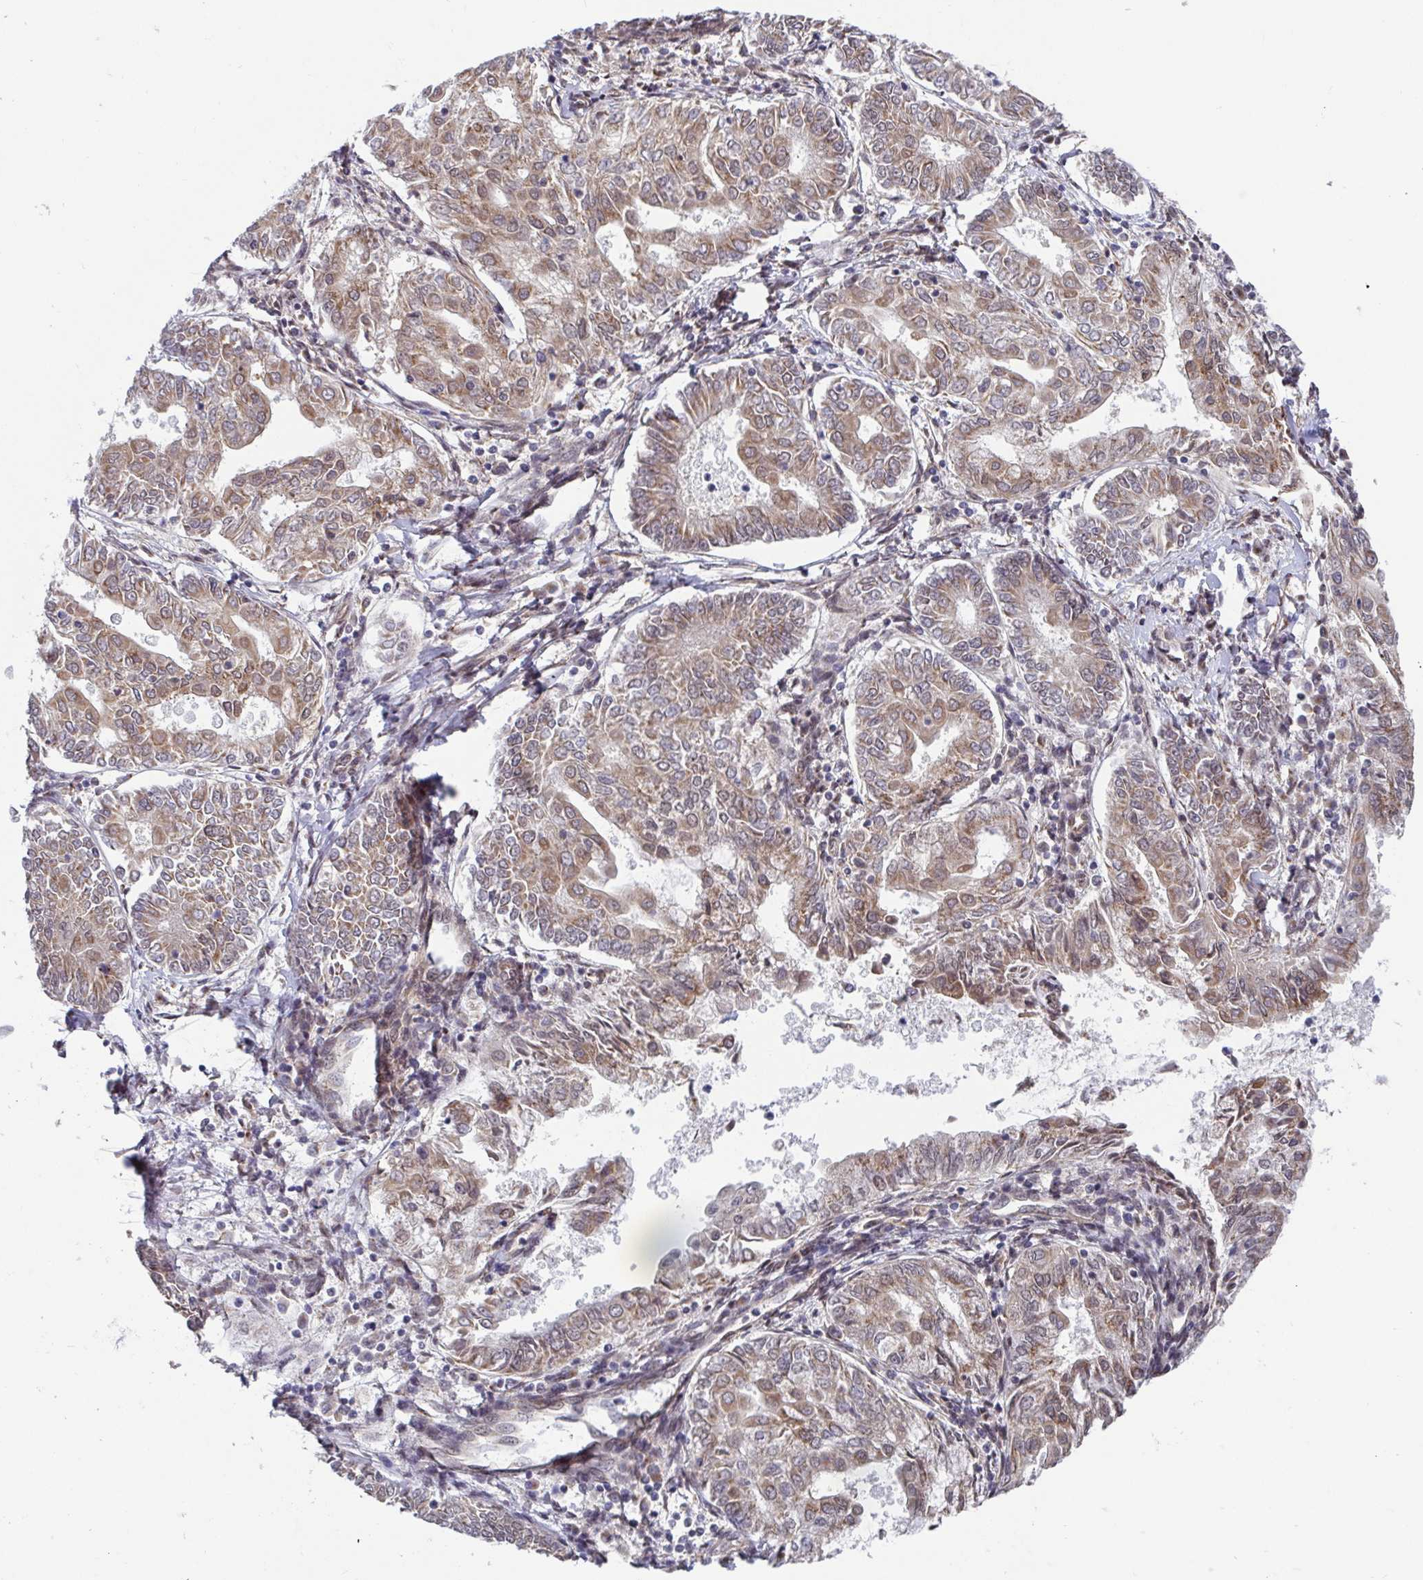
{"staining": {"intensity": "moderate", "quantity": ">75%", "location": "cytoplasmic/membranous"}, "tissue": "endometrial cancer", "cell_type": "Tumor cells", "image_type": "cancer", "snomed": [{"axis": "morphology", "description": "Adenocarcinoma, NOS"}, {"axis": "topography", "description": "Endometrium"}], "caption": "Endometrial cancer stained with a protein marker shows moderate staining in tumor cells.", "gene": "ATP5MJ", "patient": {"sex": "female", "age": 68}}